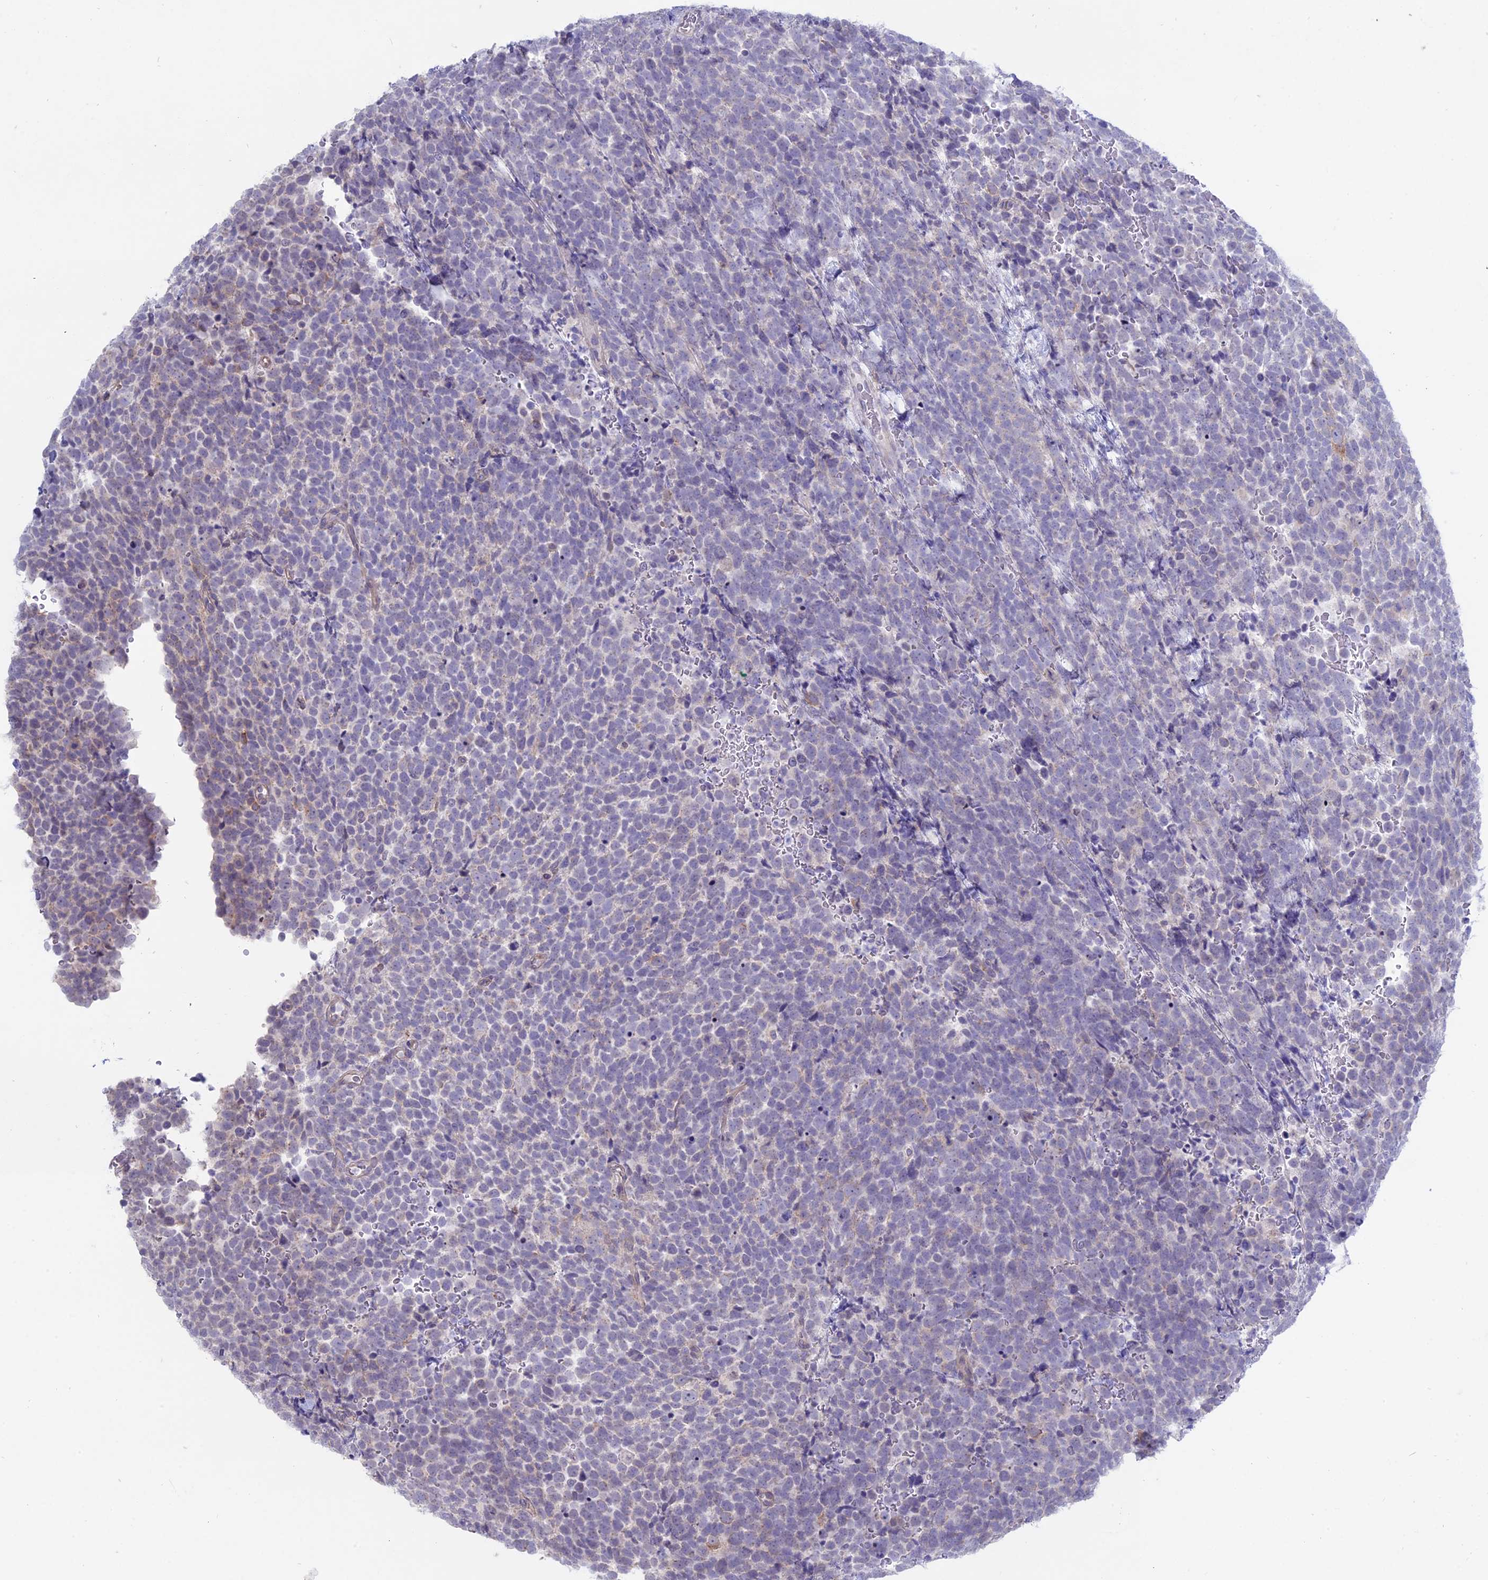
{"staining": {"intensity": "negative", "quantity": "none", "location": "none"}, "tissue": "urothelial cancer", "cell_type": "Tumor cells", "image_type": "cancer", "snomed": [{"axis": "morphology", "description": "Urothelial carcinoma, High grade"}, {"axis": "topography", "description": "Urinary bladder"}], "caption": "This is an IHC image of urothelial carcinoma (high-grade). There is no staining in tumor cells.", "gene": "MYO5B", "patient": {"sex": "female", "age": 82}}